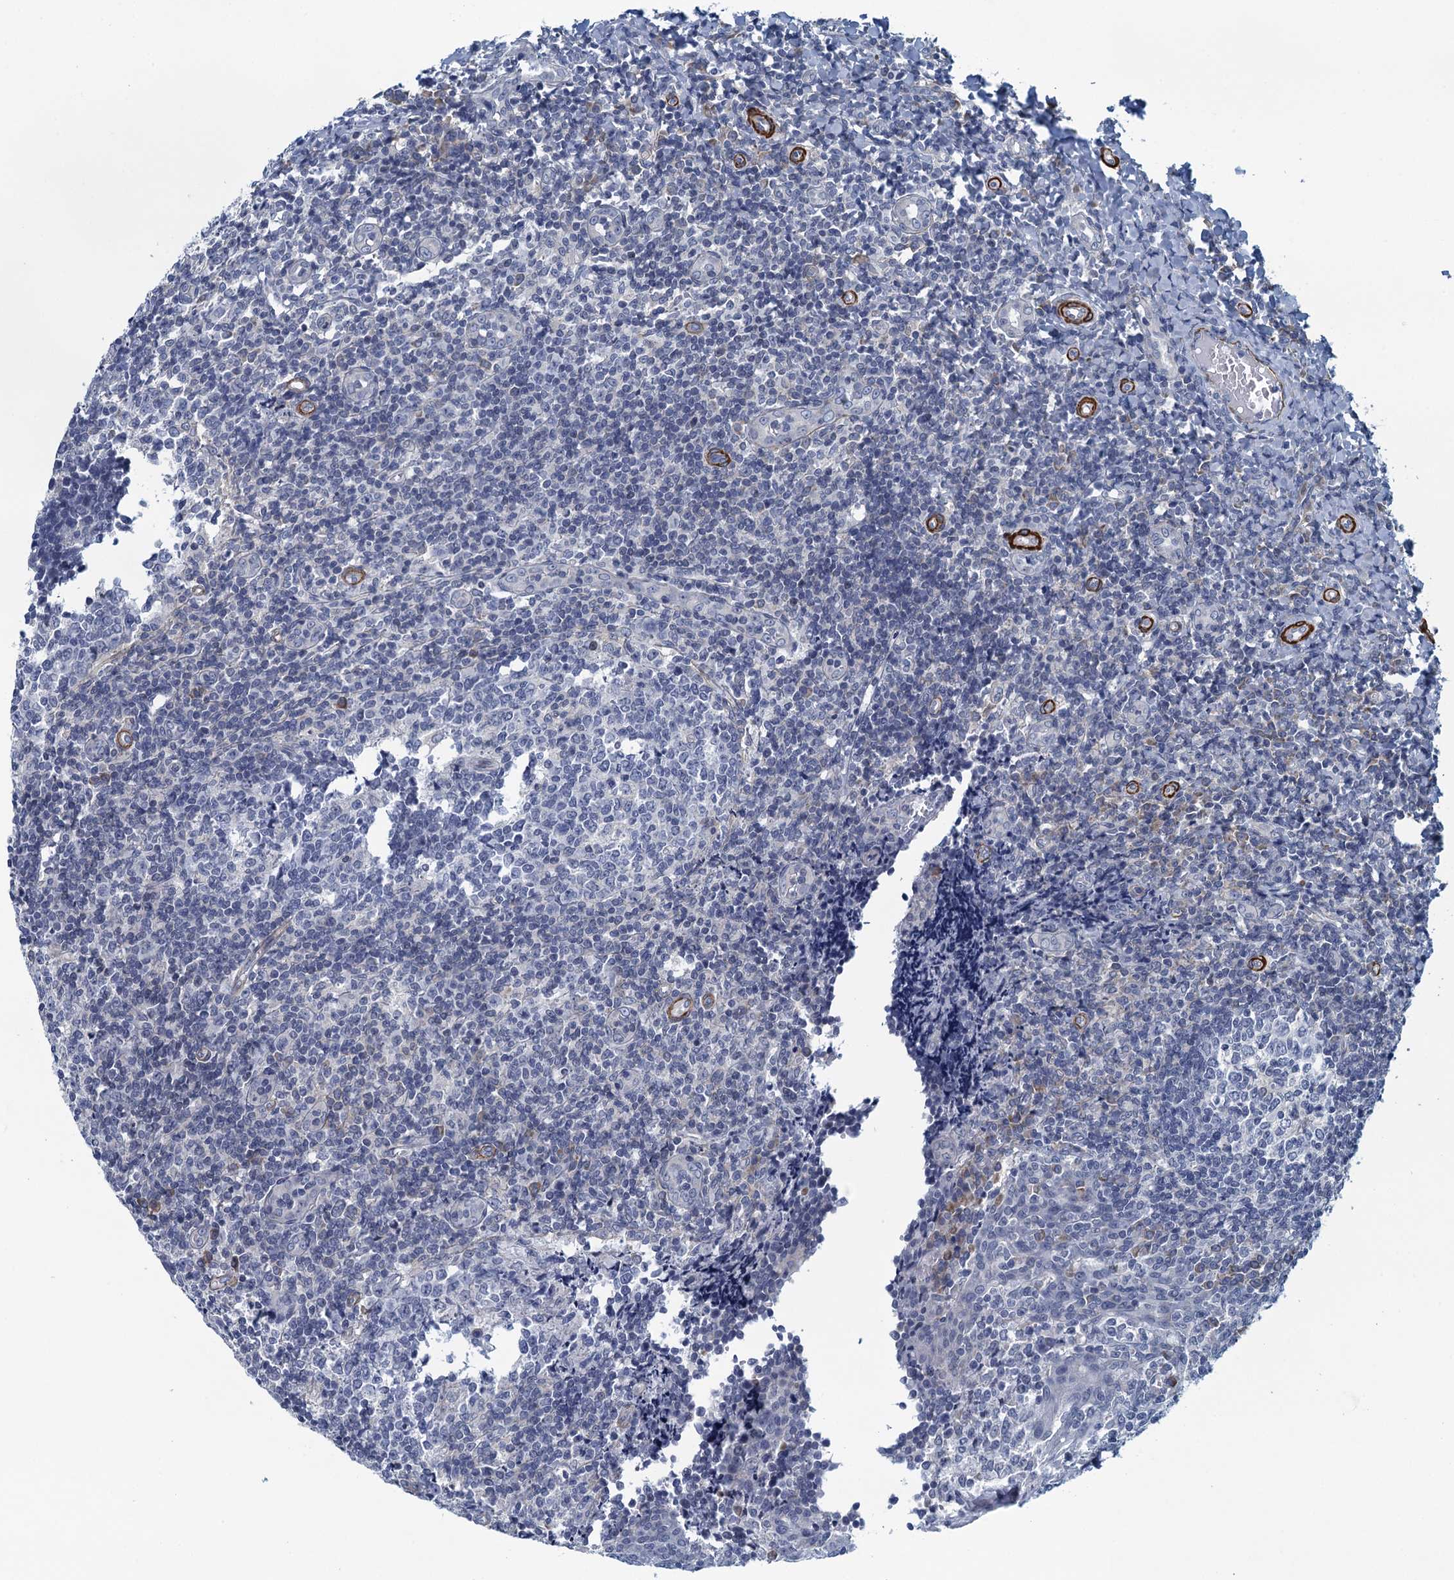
{"staining": {"intensity": "negative", "quantity": "none", "location": "none"}, "tissue": "tonsil", "cell_type": "Germinal center cells", "image_type": "normal", "snomed": [{"axis": "morphology", "description": "Normal tissue, NOS"}, {"axis": "topography", "description": "Tonsil"}], "caption": "Human tonsil stained for a protein using immunohistochemistry shows no expression in germinal center cells.", "gene": "ALG2", "patient": {"sex": "female", "age": 19}}